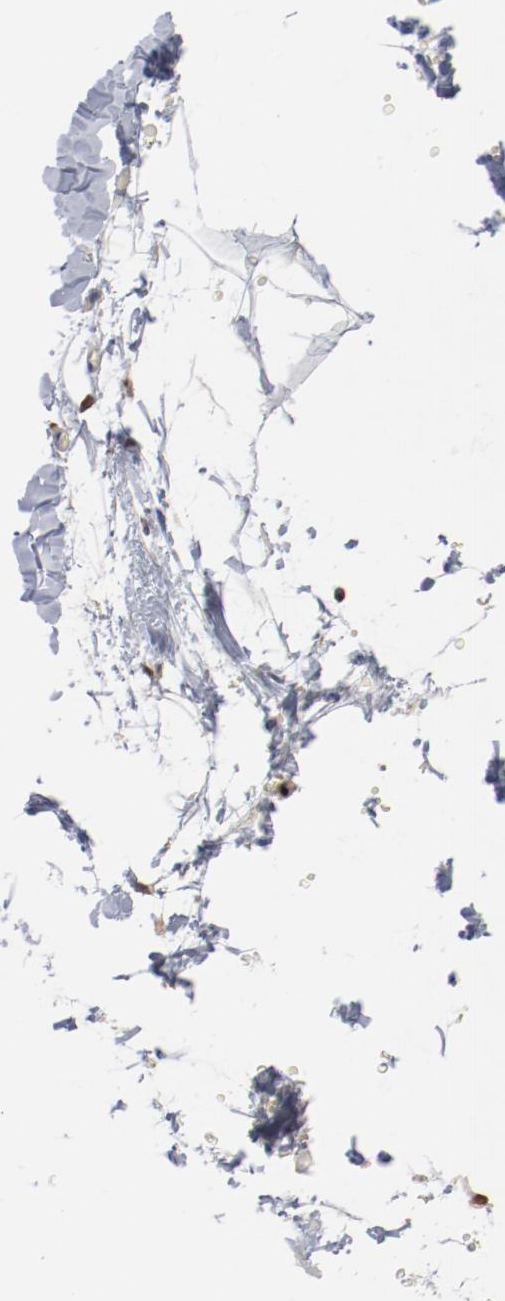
{"staining": {"intensity": "weak", "quantity": ">75%", "location": "nuclear"}, "tissue": "adipose tissue", "cell_type": "Adipocytes", "image_type": "normal", "snomed": [{"axis": "morphology", "description": "Normal tissue, NOS"}, {"axis": "topography", "description": "Soft tissue"}], "caption": "Adipose tissue stained for a protein demonstrates weak nuclear positivity in adipocytes. The protein is stained brown, and the nuclei are stained in blue (DAB (3,3'-diaminobenzidine) IHC with brightfield microscopy, high magnification).", "gene": "ZEB2", "patient": {"sex": "male", "age": 72}}